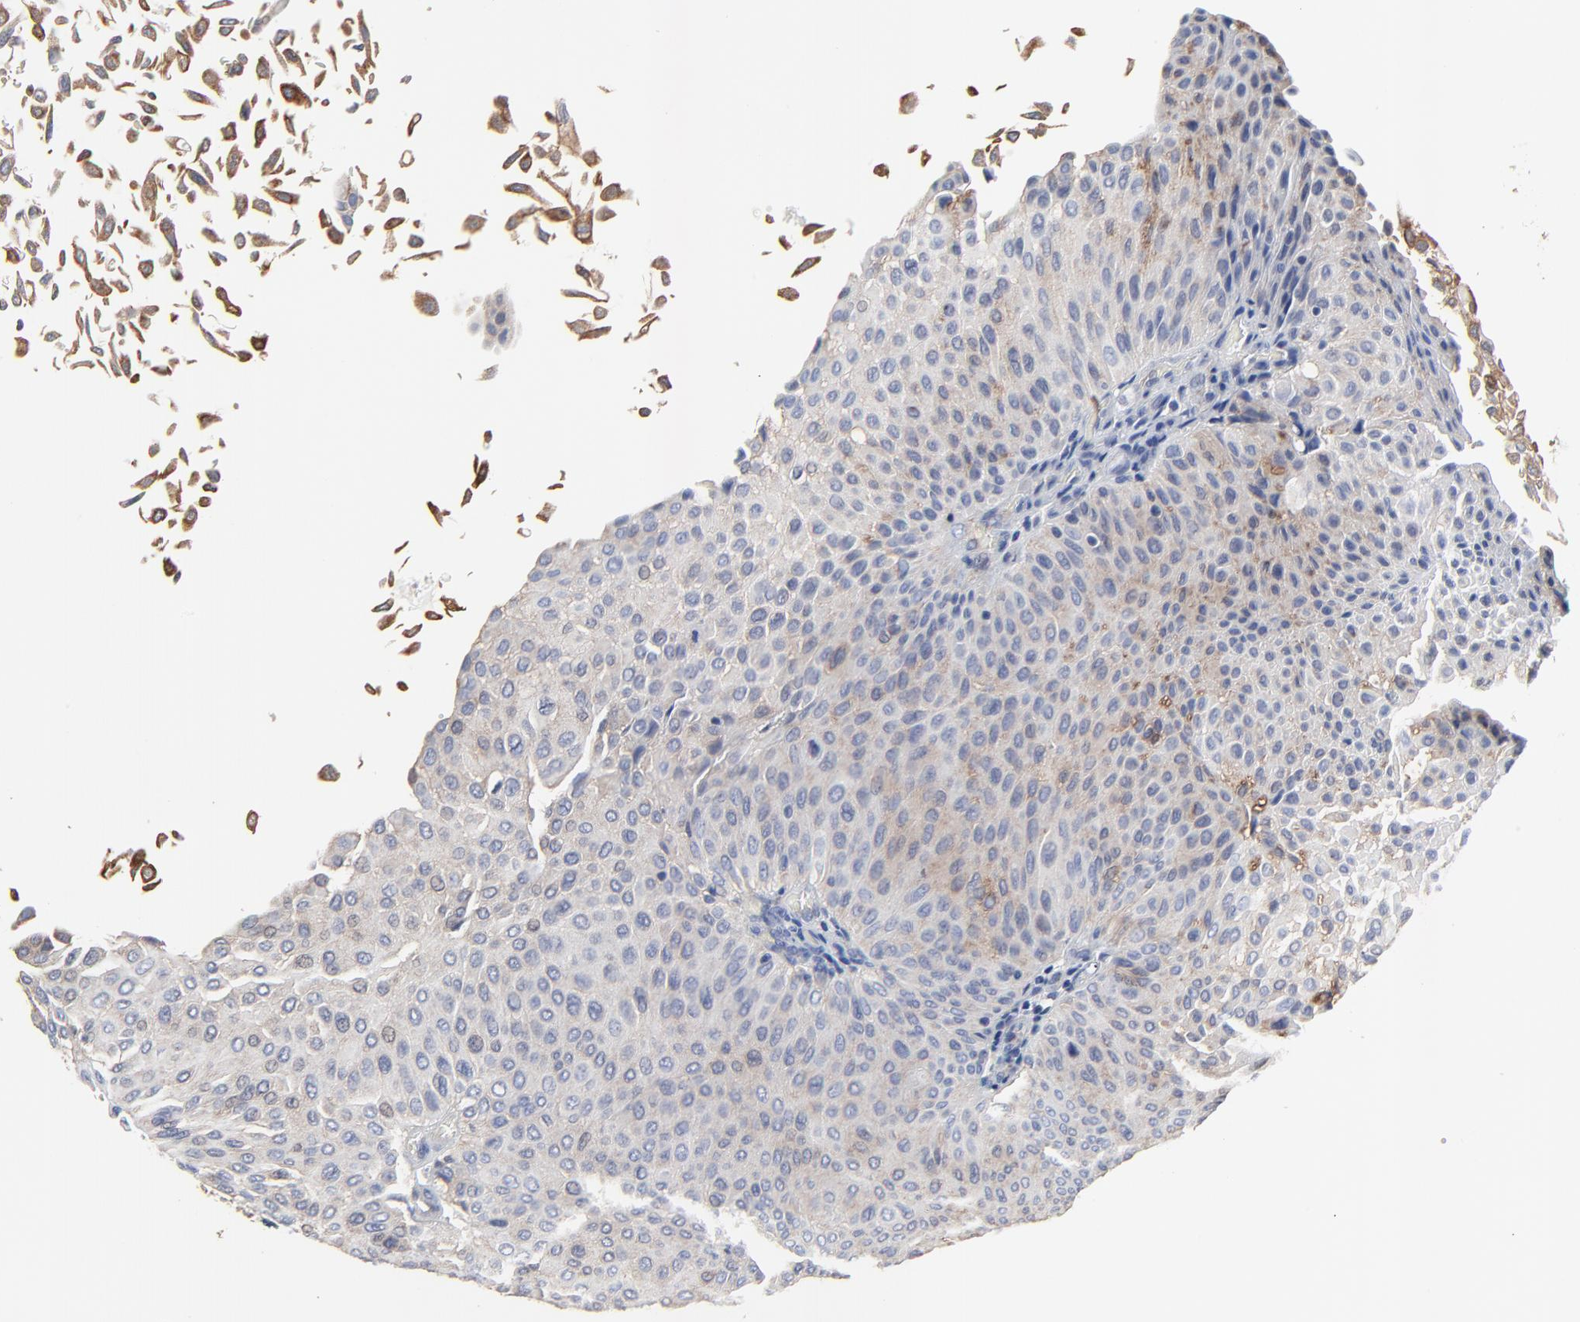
{"staining": {"intensity": "weak", "quantity": "25%-75%", "location": "cytoplasmic/membranous"}, "tissue": "urothelial cancer", "cell_type": "Tumor cells", "image_type": "cancer", "snomed": [{"axis": "morphology", "description": "Urothelial carcinoma, Low grade"}, {"axis": "topography", "description": "Urinary bladder"}], "caption": "Protein expression analysis of urothelial cancer demonstrates weak cytoplasmic/membranous expression in about 25%-75% of tumor cells.", "gene": "NXF3", "patient": {"sex": "male", "age": 64}}